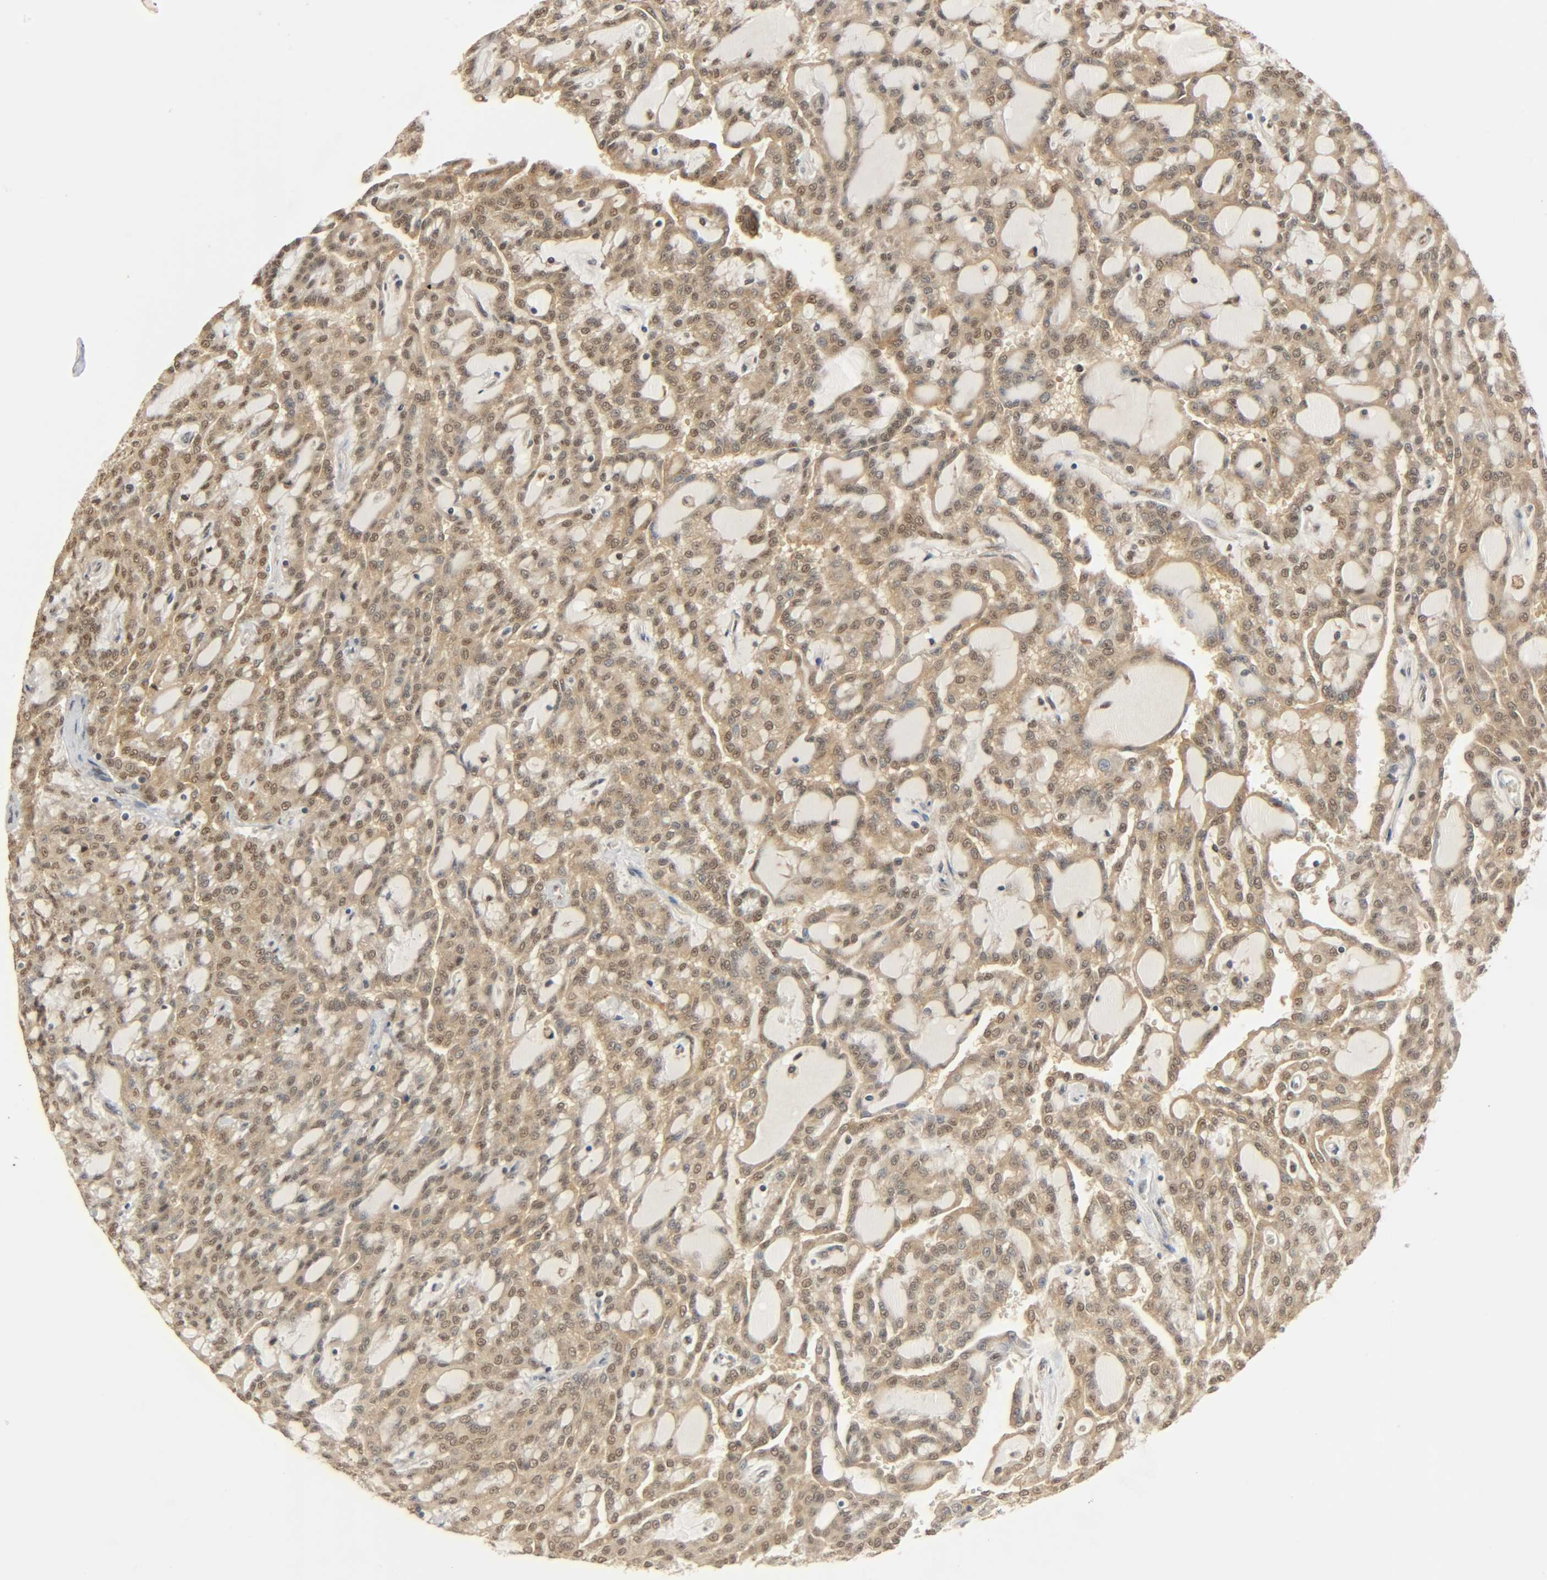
{"staining": {"intensity": "weak", "quantity": ">75%", "location": "cytoplasmic/membranous,nuclear"}, "tissue": "renal cancer", "cell_type": "Tumor cells", "image_type": "cancer", "snomed": [{"axis": "morphology", "description": "Adenocarcinoma, NOS"}, {"axis": "topography", "description": "Kidney"}], "caption": "The immunohistochemical stain highlights weak cytoplasmic/membranous and nuclear staining in tumor cells of renal cancer (adenocarcinoma) tissue.", "gene": "ZFPM2", "patient": {"sex": "male", "age": 63}}